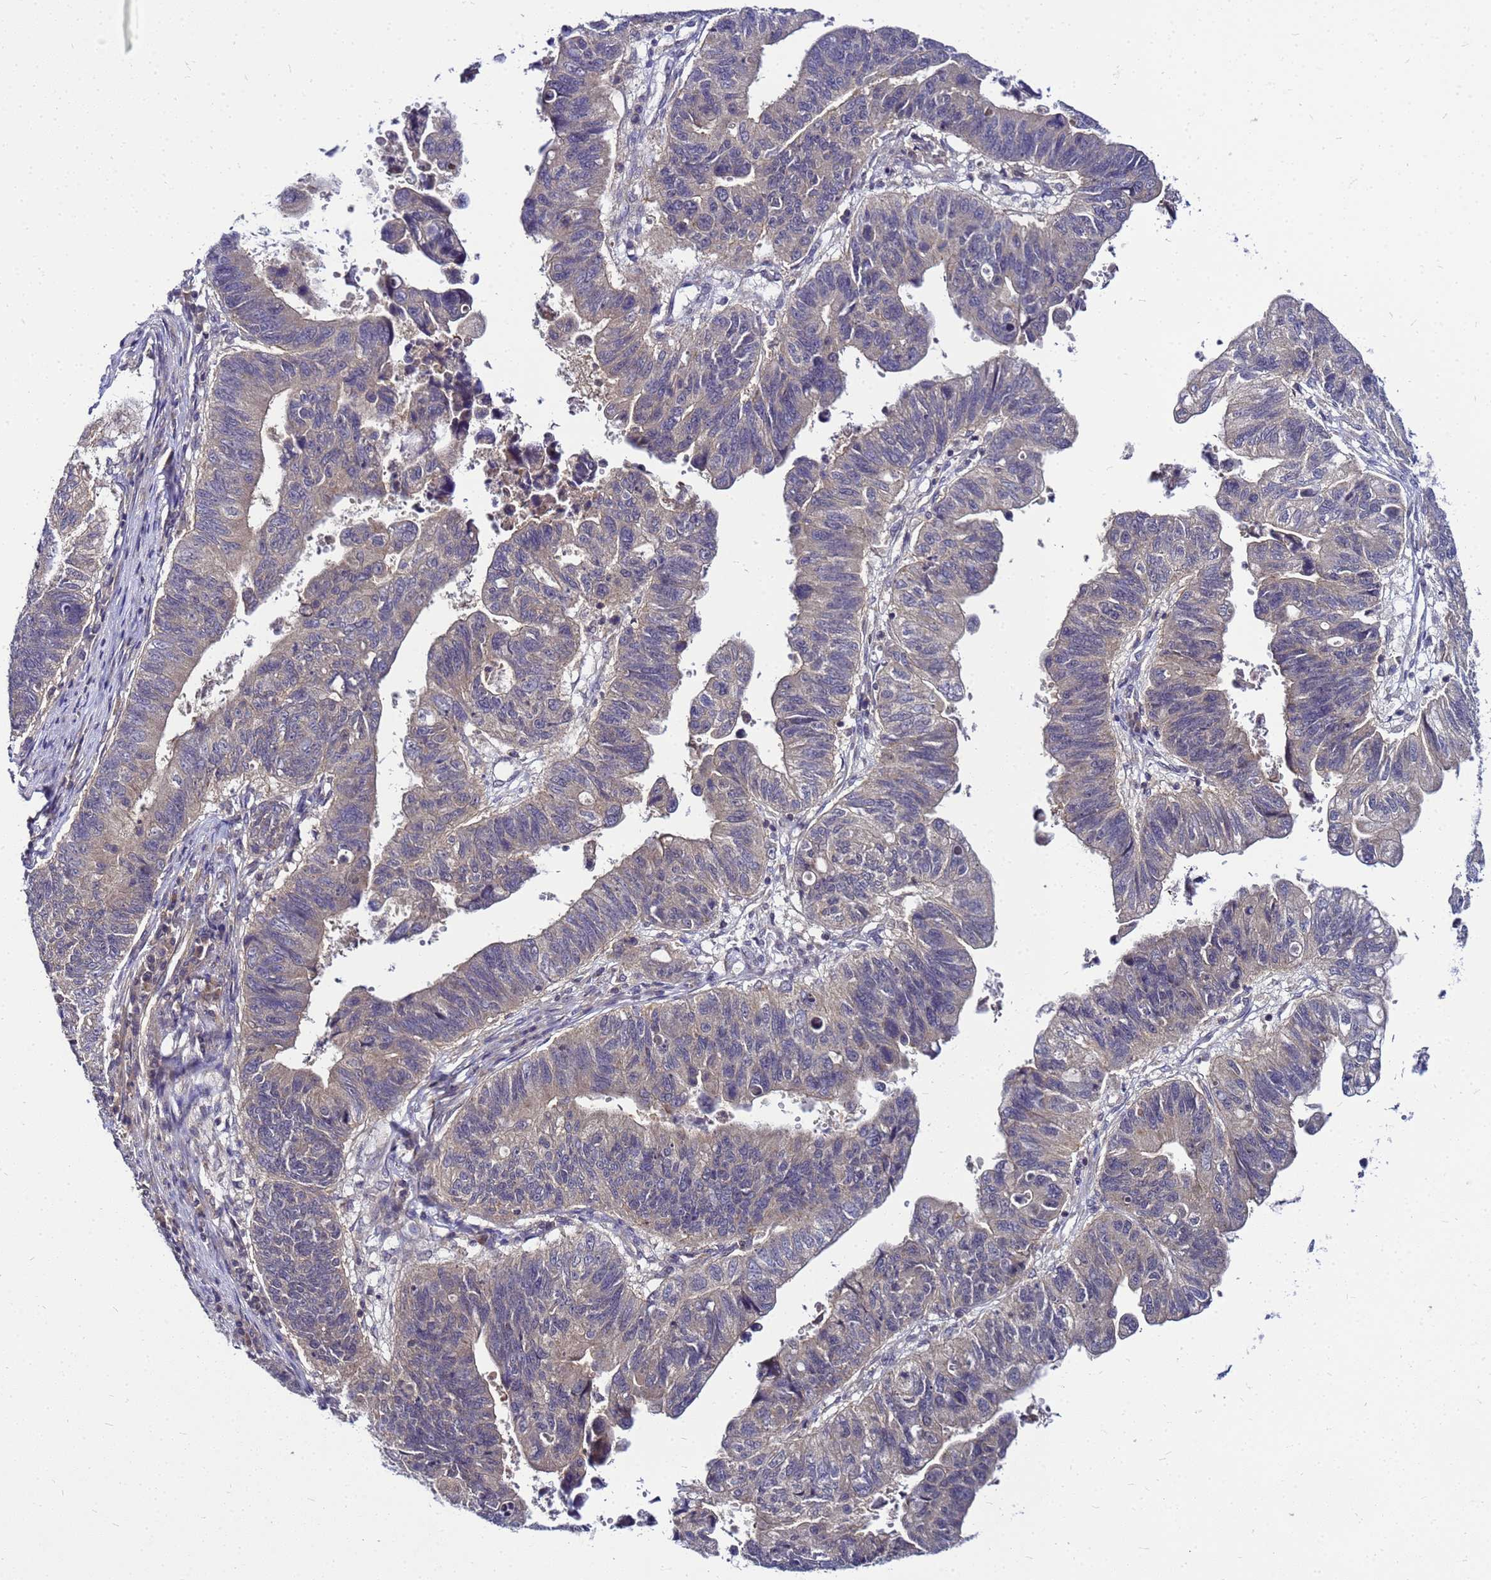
{"staining": {"intensity": "weak", "quantity": "25%-75%", "location": "cytoplasmic/membranous"}, "tissue": "stomach cancer", "cell_type": "Tumor cells", "image_type": "cancer", "snomed": [{"axis": "morphology", "description": "Adenocarcinoma, NOS"}, {"axis": "topography", "description": "Stomach"}], "caption": "A low amount of weak cytoplasmic/membranous staining is appreciated in approximately 25%-75% of tumor cells in stomach adenocarcinoma tissue.", "gene": "SAT1", "patient": {"sex": "male", "age": 59}}